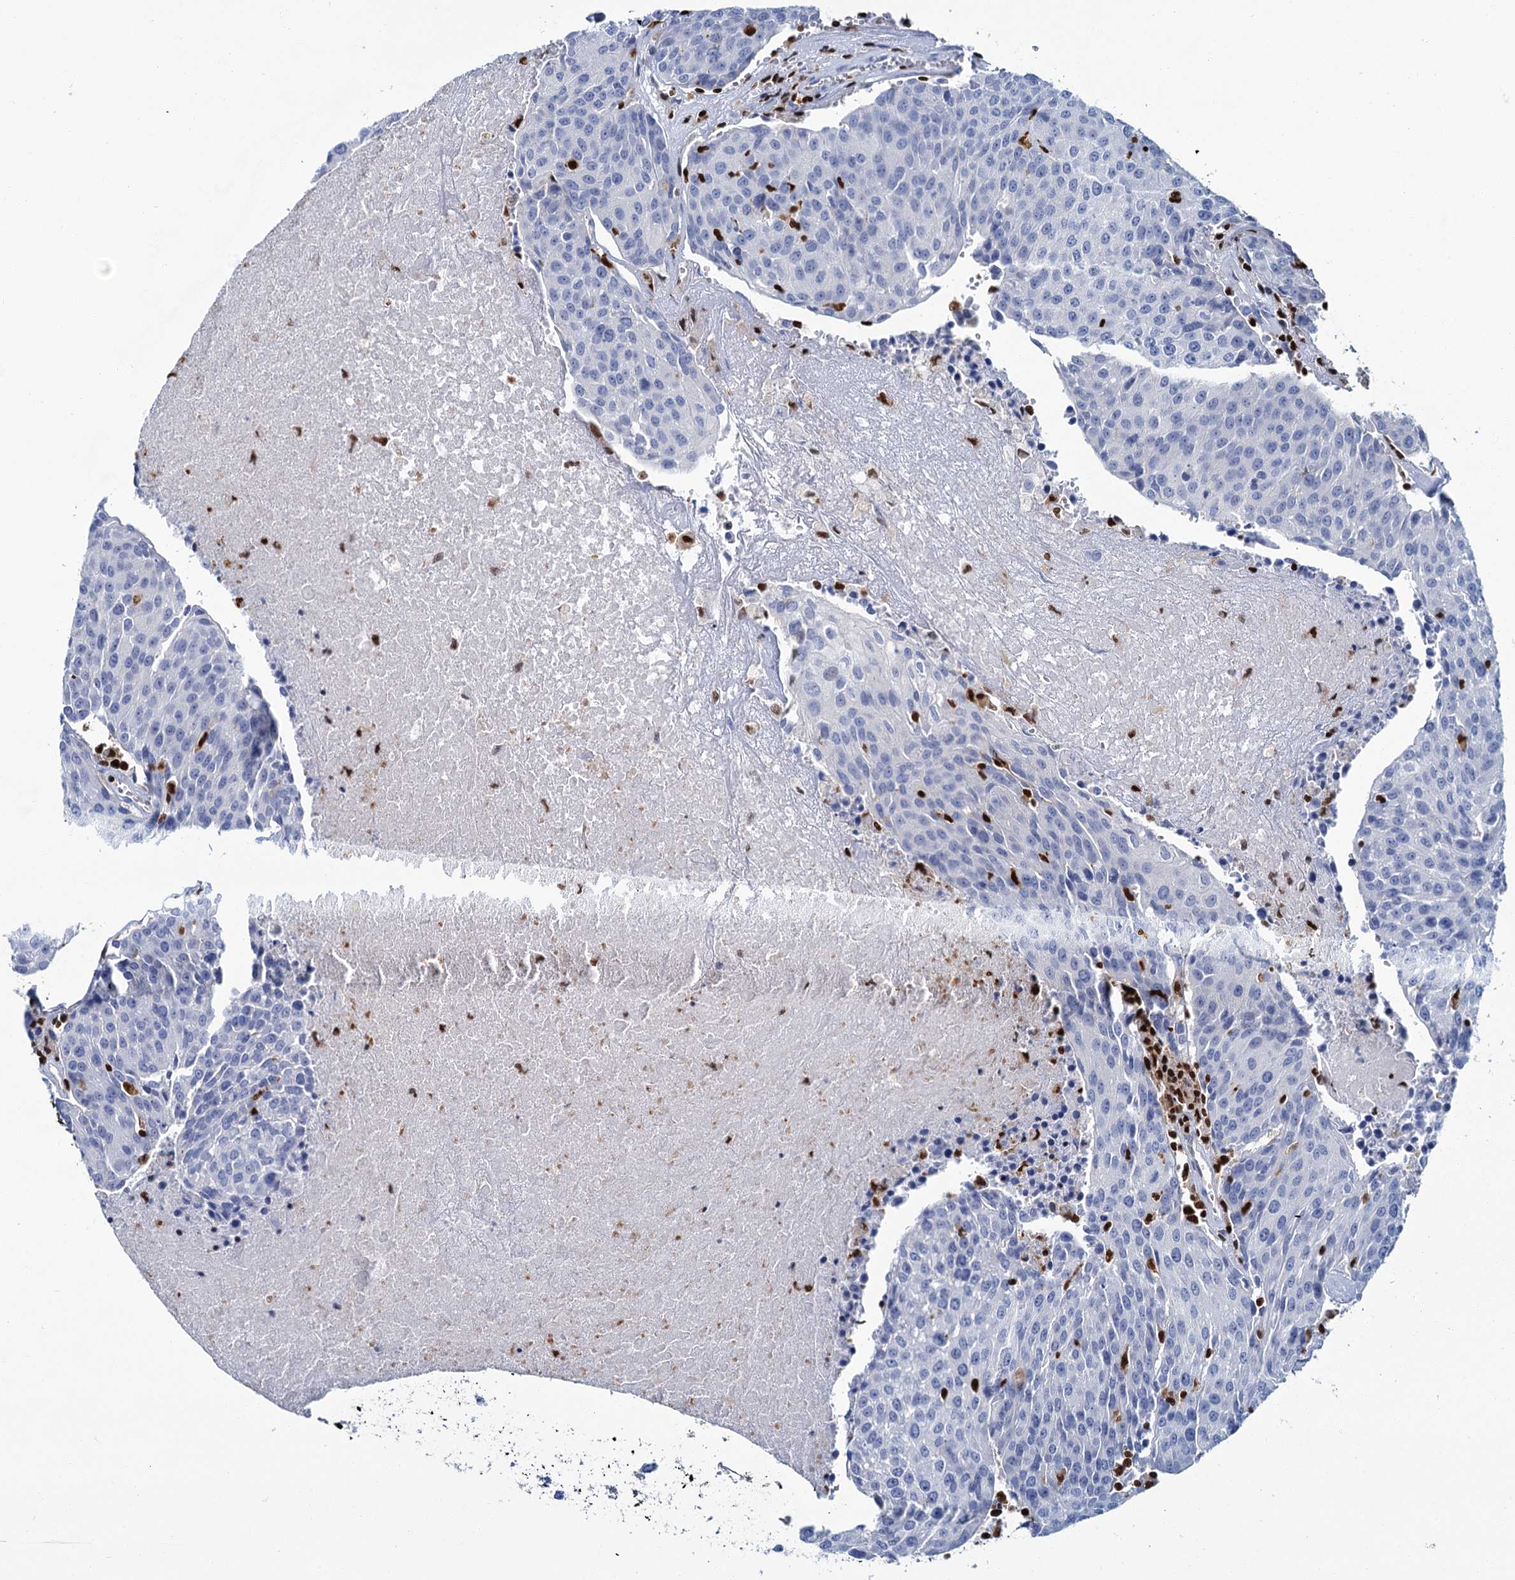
{"staining": {"intensity": "negative", "quantity": "none", "location": "none"}, "tissue": "urothelial cancer", "cell_type": "Tumor cells", "image_type": "cancer", "snomed": [{"axis": "morphology", "description": "Urothelial carcinoma, High grade"}, {"axis": "topography", "description": "Urinary bladder"}], "caption": "Immunohistochemical staining of high-grade urothelial carcinoma demonstrates no significant staining in tumor cells.", "gene": "CELF2", "patient": {"sex": "female", "age": 85}}